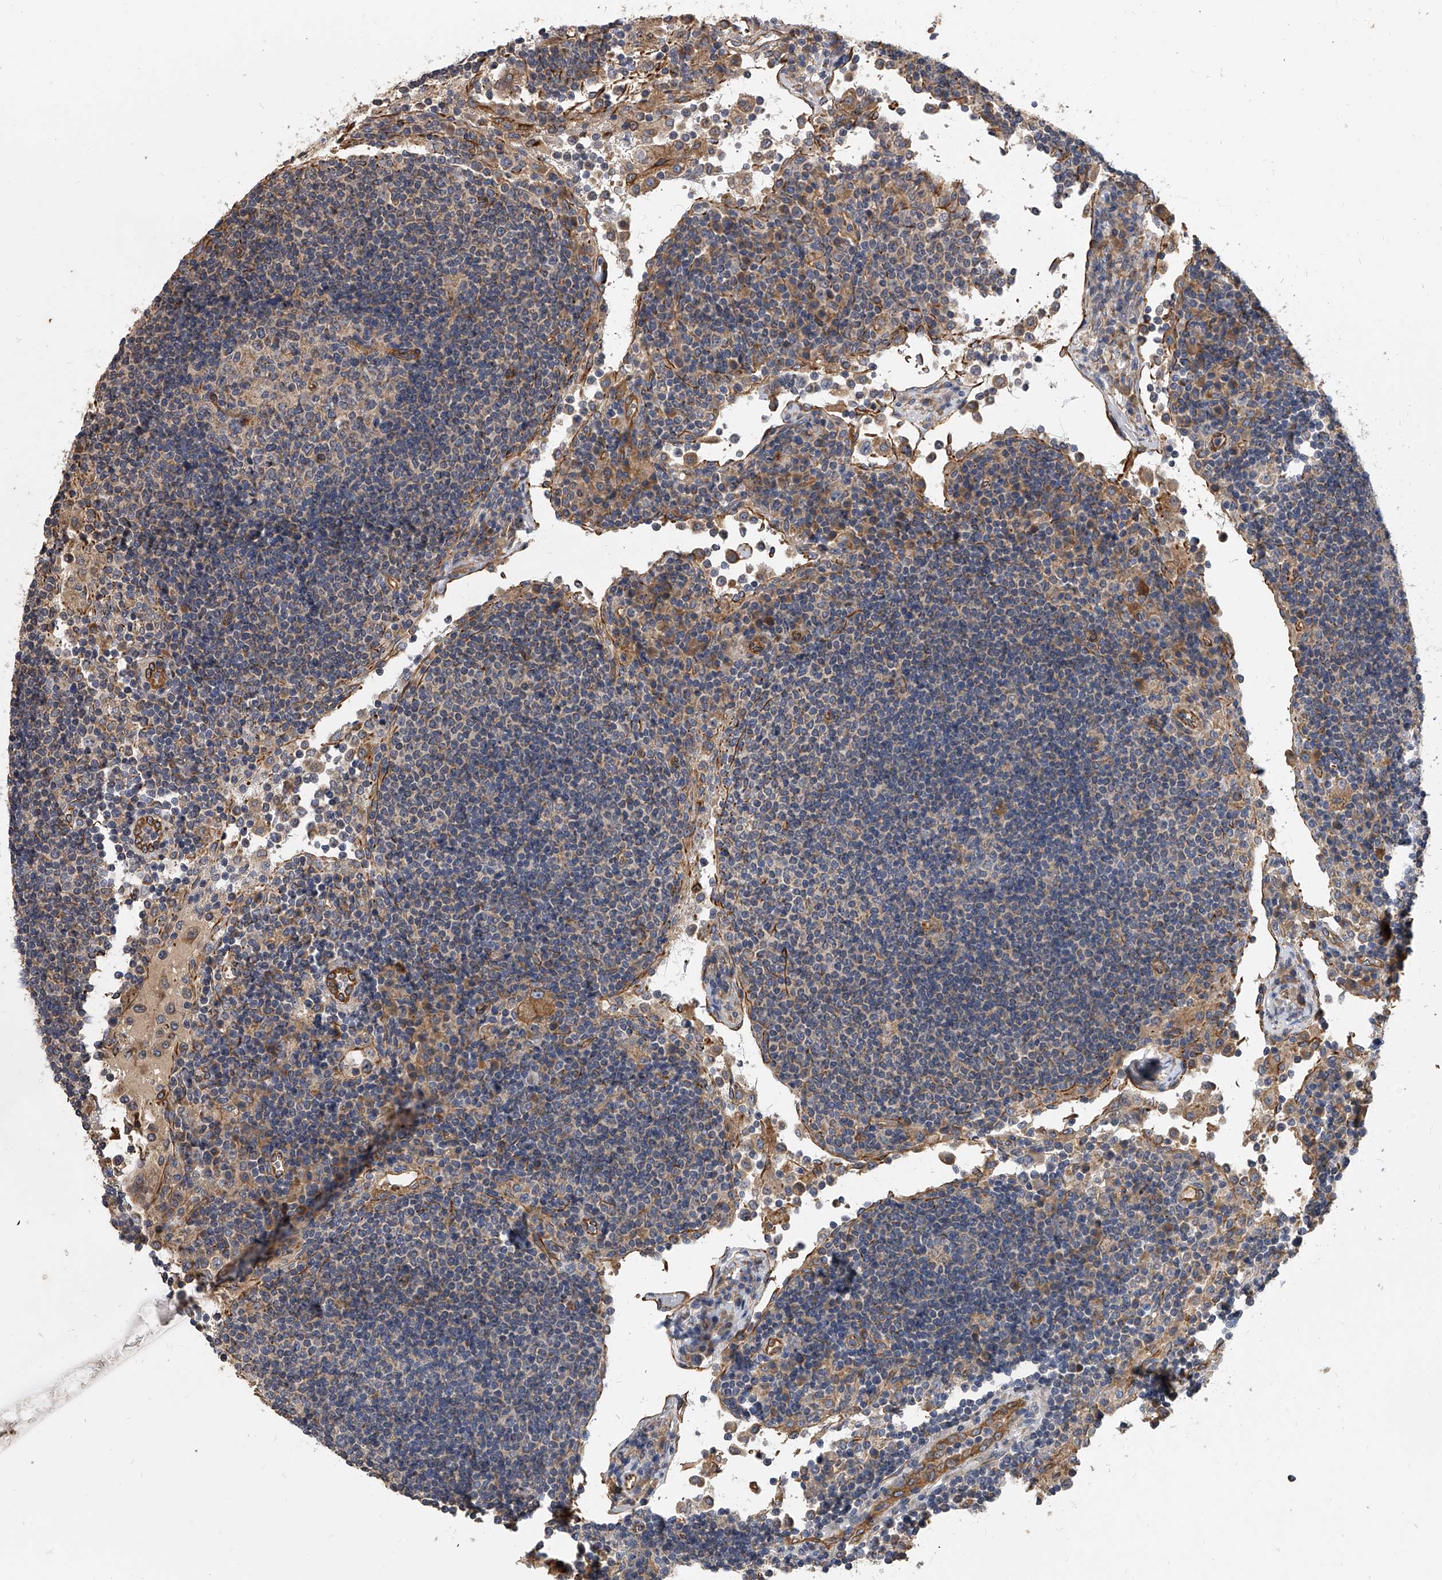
{"staining": {"intensity": "negative", "quantity": "none", "location": "none"}, "tissue": "lymph node", "cell_type": "Germinal center cells", "image_type": "normal", "snomed": [{"axis": "morphology", "description": "Normal tissue, NOS"}, {"axis": "topography", "description": "Lymph node"}], "caption": "This is an immunohistochemistry (IHC) histopathology image of benign human lymph node. There is no positivity in germinal center cells.", "gene": "EXOC4", "patient": {"sex": "female", "age": 53}}